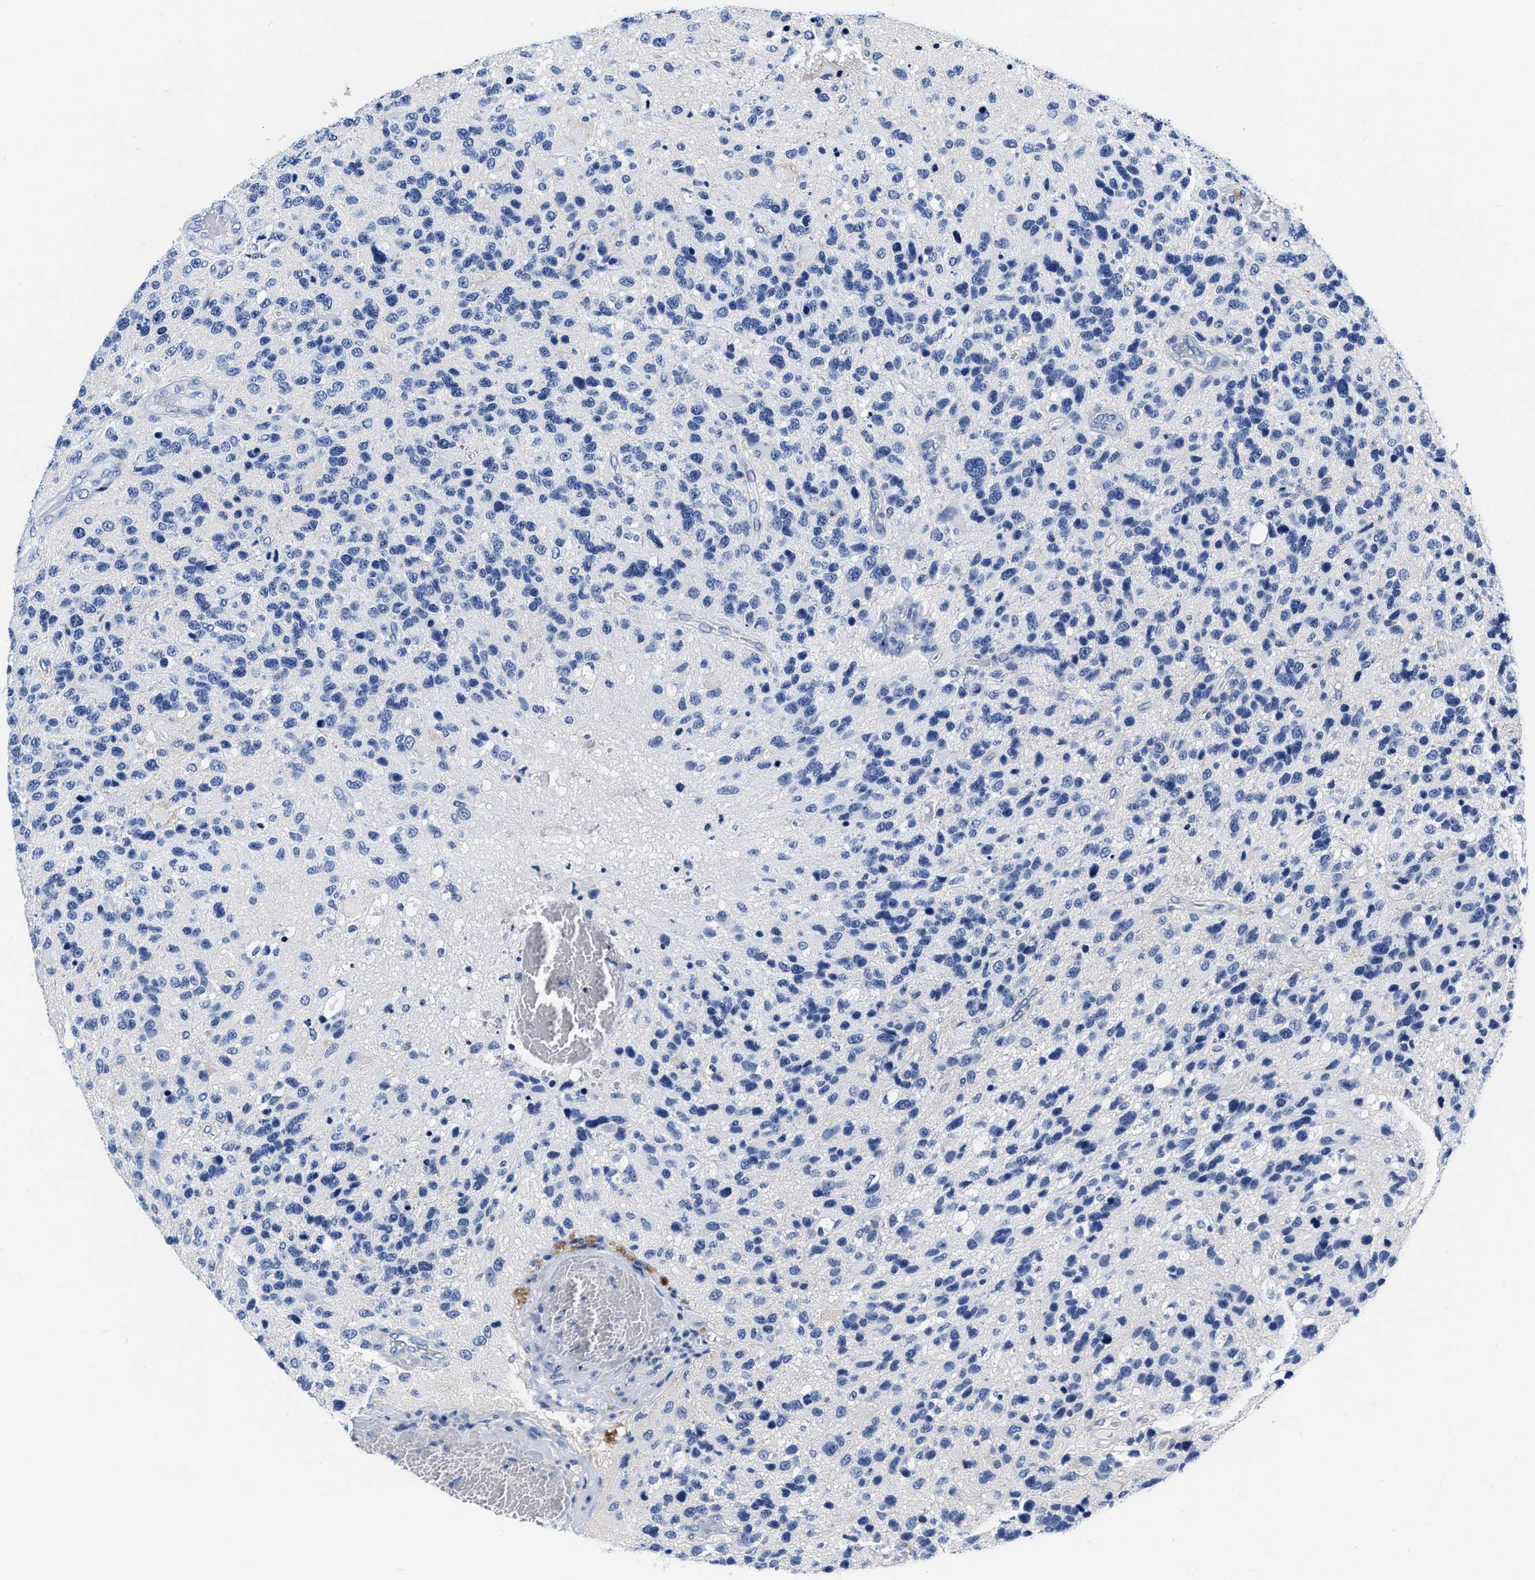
{"staining": {"intensity": "negative", "quantity": "none", "location": "none"}, "tissue": "glioma", "cell_type": "Tumor cells", "image_type": "cancer", "snomed": [{"axis": "morphology", "description": "Glioma, malignant, High grade"}, {"axis": "topography", "description": "Brain"}], "caption": "Human malignant glioma (high-grade) stained for a protein using immunohistochemistry displays no staining in tumor cells.", "gene": "CER1", "patient": {"sex": "female", "age": 58}}